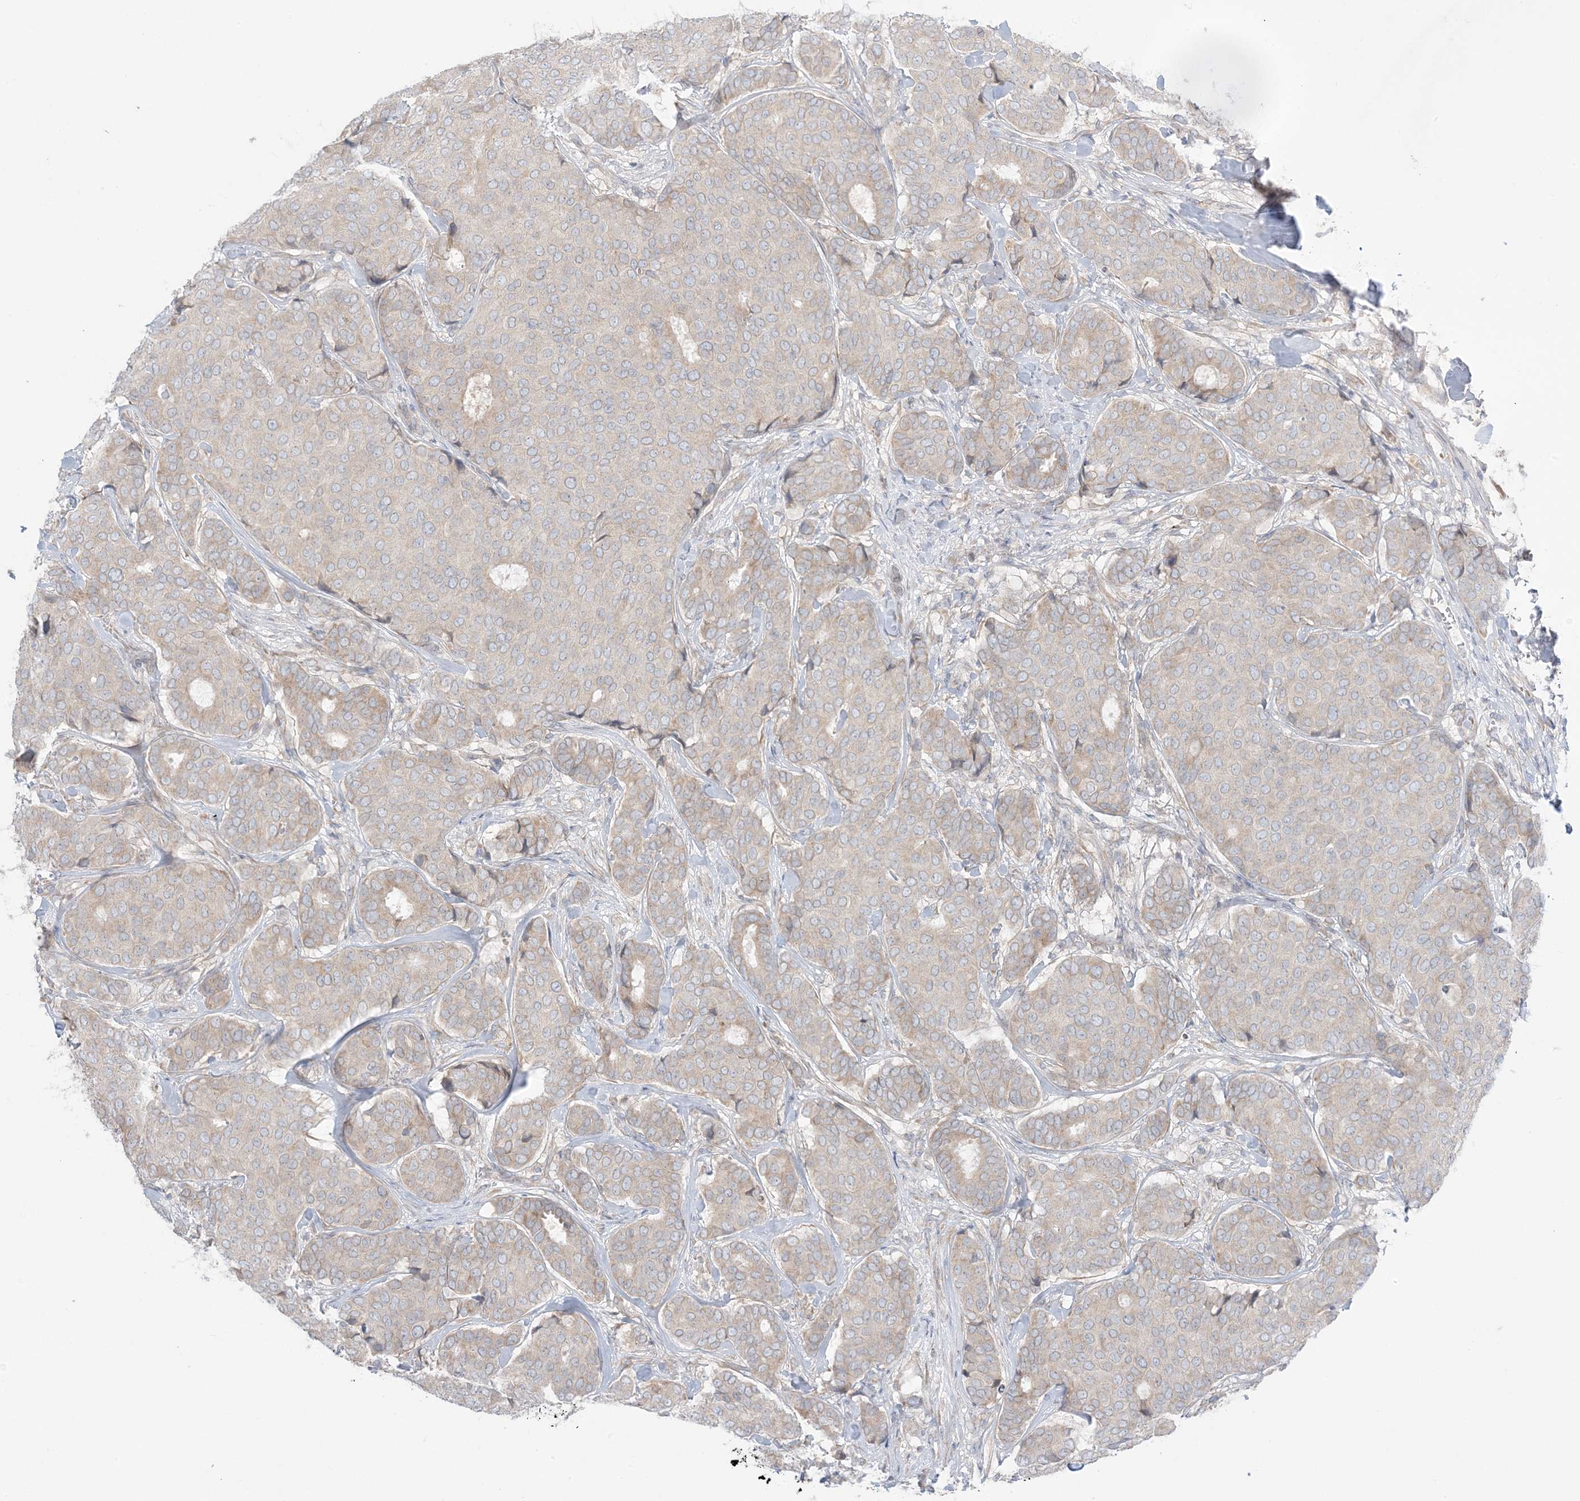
{"staining": {"intensity": "weak", "quantity": "<25%", "location": "cytoplasmic/membranous"}, "tissue": "breast cancer", "cell_type": "Tumor cells", "image_type": "cancer", "snomed": [{"axis": "morphology", "description": "Duct carcinoma"}, {"axis": "topography", "description": "Breast"}], "caption": "A micrograph of breast cancer stained for a protein shows no brown staining in tumor cells.", "gene": "MMGT1", "patient": {"sex": "female", "age": 75}}